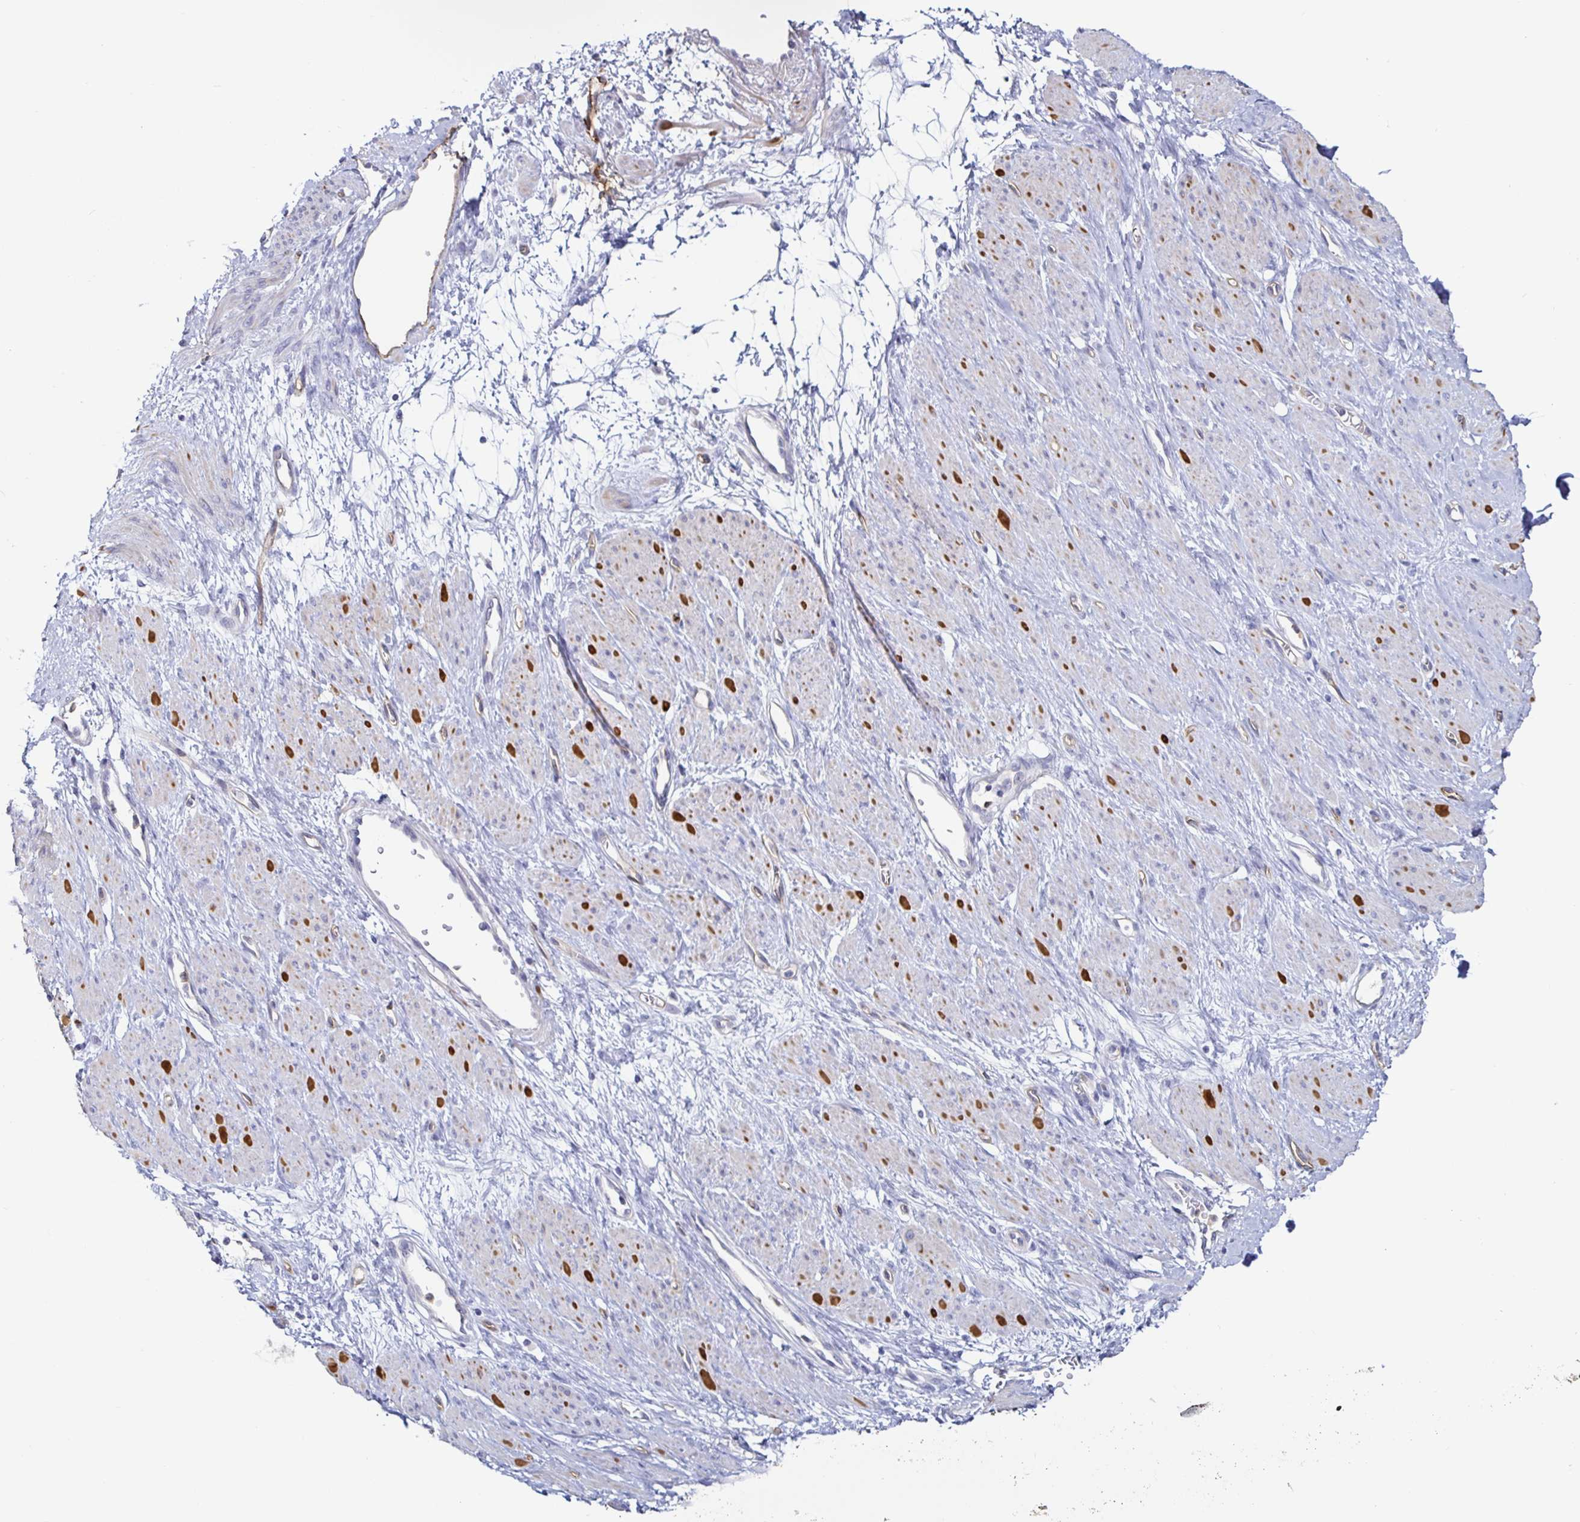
{"staining": {"intensity": "strong", "quantity": "<25%", "location": "cytoplasmic/membranous"}, "tissue": "smooth muscle", "cell_type": "Smooth muscle cells", "image_type": "normal", "snomed": [{"axis": "morphology", "description": "Normal tissue, NOS"}, {"axis": "topography", "description": "Smooth muscle"}, {"axis": "topography", "description": "Uterus"}], "caption": "A brown stain highlights strong cytoplasmic/membranous expression of a protein in smooth muscle cells of normal smooth muscle. The protein of interest is shown in brown color, while the nuclei are stained blue.", "gene": "ACSBG2", "patient": {"sex": "female", "age": 39}}